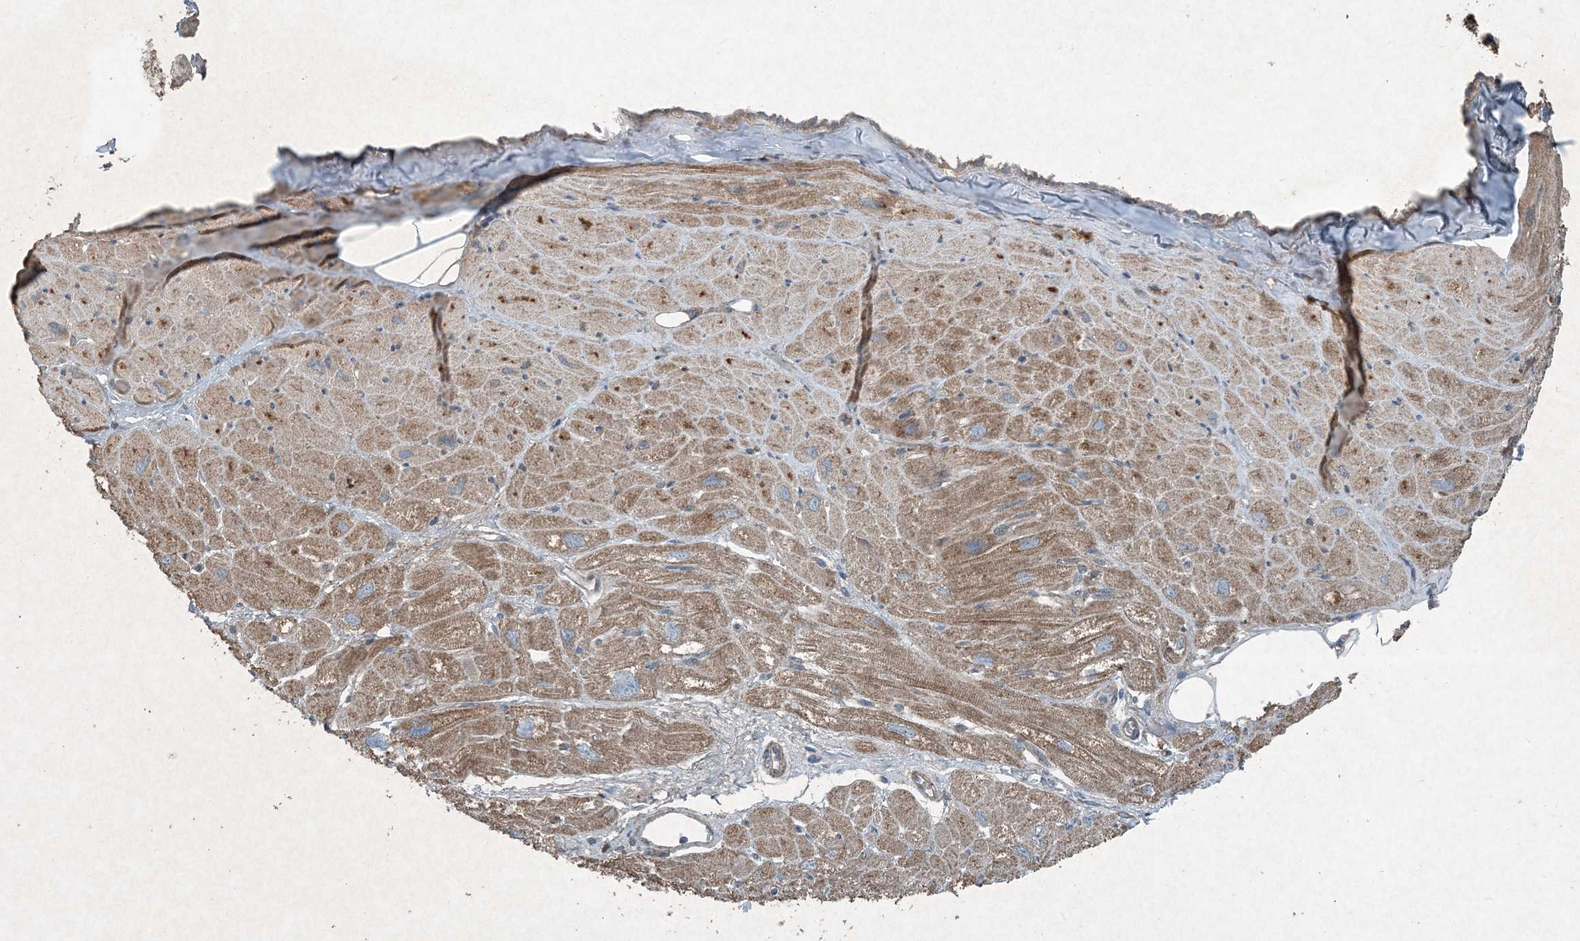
{"staining": {"intensity": "moderate", "quantity": "25%-75%", "location": "cytoplasmic/membranous"}, "tissue": "heart muscle", "cell_type": "Cardiomyocytes", "image_type": "normal", "snomed": [{"axis": "morphology", "description": "Normal tissue, NOS"}, {"axis": "topography", "description": "Heart"}], "caption": "This micrograph displays immunohistochemistry (IHC) staining of unremarkable heart muscle, with medium moderate cytoplasmic/membranous expression in about 25%-75% of cardiomyocytes.", "gene": "APOM", "patient": {"sex": "male", "age": 50}}